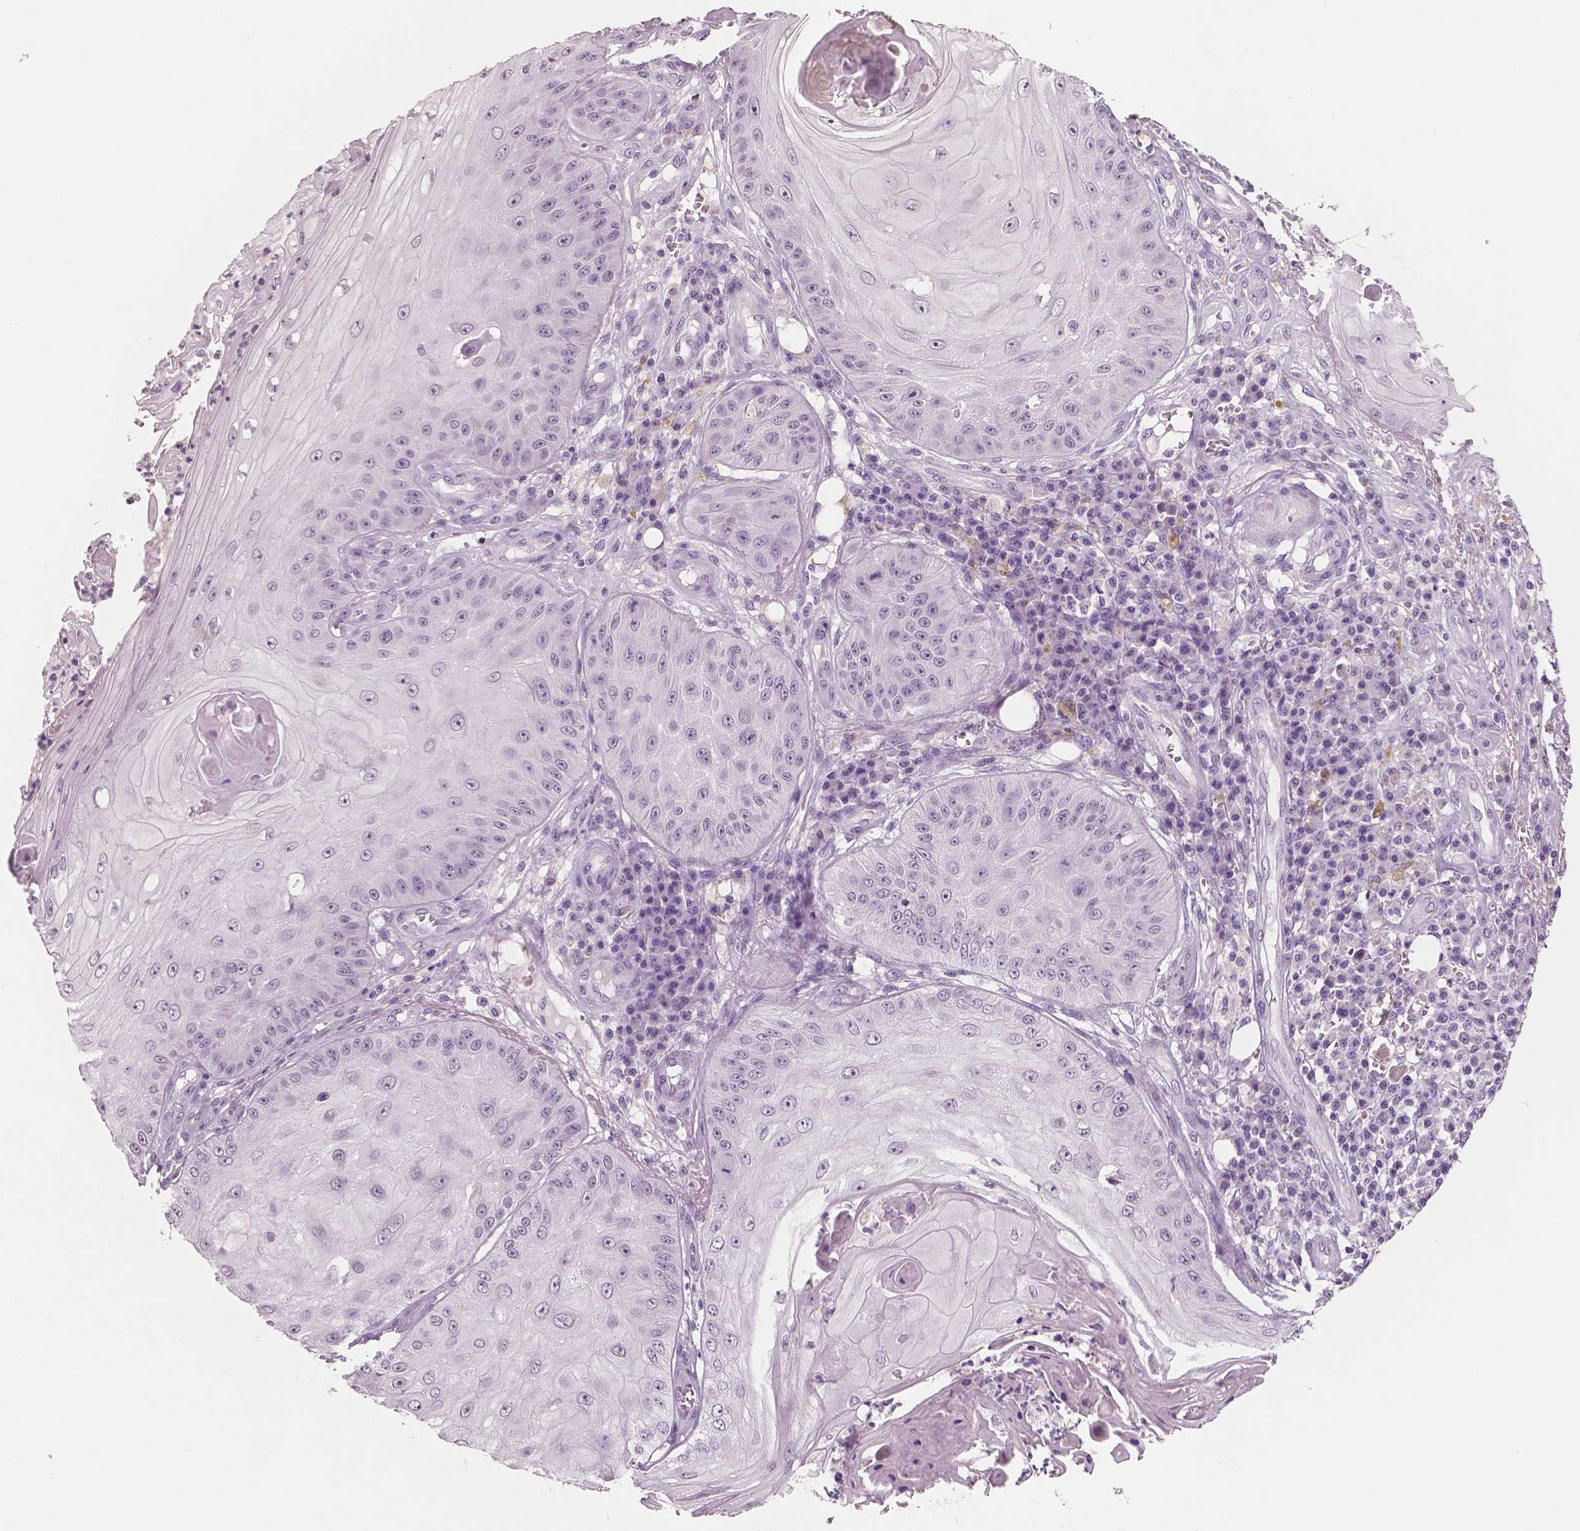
{"staining": {"intensity": "negative", "quantity": "none", "location": "none"}, "tissue": "skin cancer", "cell_type": "Tumor cells", "image_type": "cancer", "snomed": [{"axis": "morphology", "description": "Squamous cell carcinoma, NOS"}, {"axis": "topography", "description": "Skin"}], "caption": "Tumor cells are negative for protein expression in human squamous cell carcinoma (skin). (DAB (3,3'-diaminobenzidine) immunohistochemistry (IHC) with hematoxylin counter stain).", "gene": "NECAB1", "patient": {"sex": "male", "age": 70}}